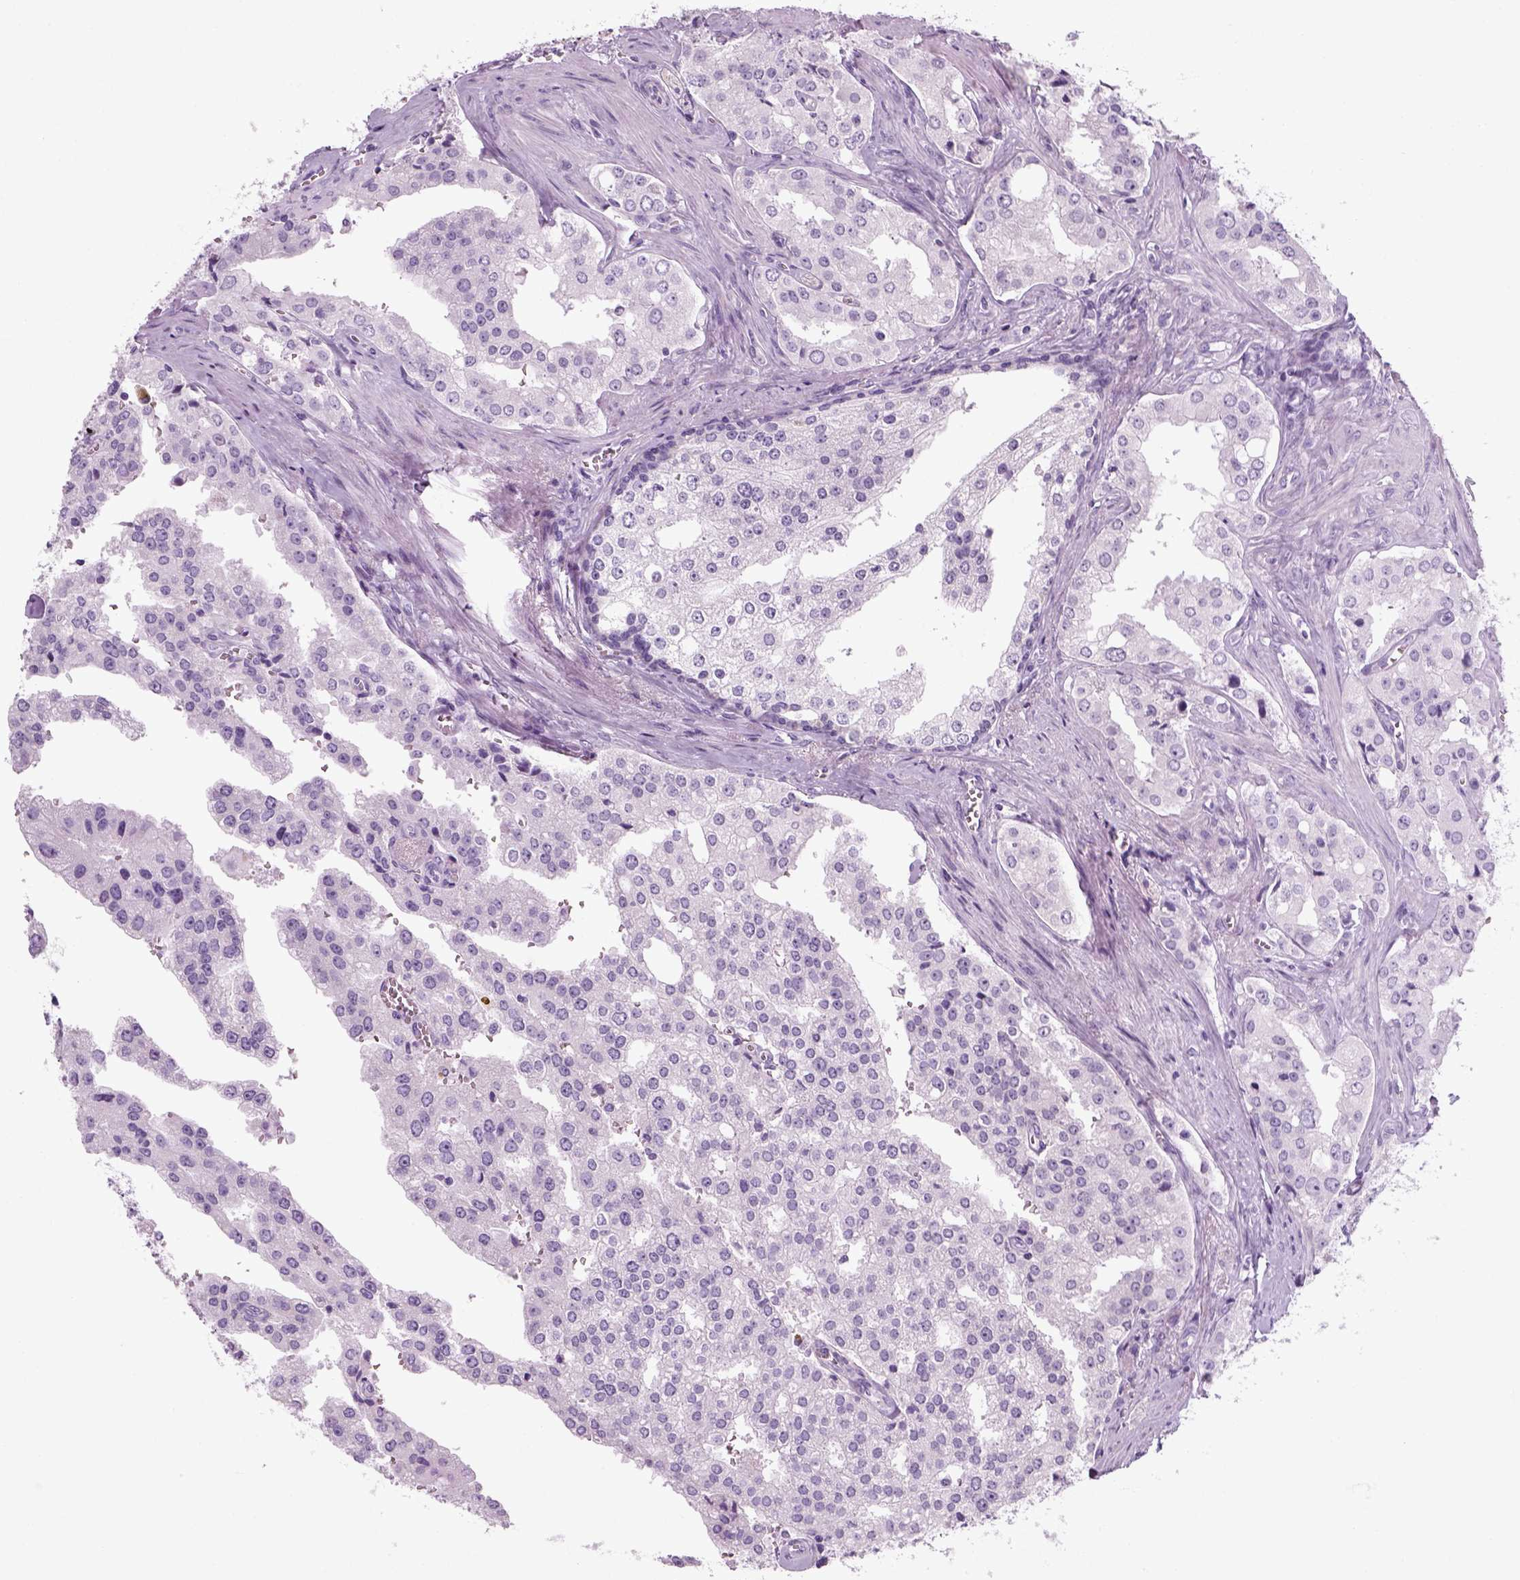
{"staining": {"intensity": "negative", "quantity": "none", "location": "none"}, "tissue": "prostate cancer", "cell_type": "Tumor cells", "image_type": "cancer", "snomed": [{"axis": "morphology", "description": "Adenocarcinoma, High grade"}, {"axis": "topography", "description": "Prostate"}], "caption": "Tumor cells show no significant staining in high-grade adenocarcinoma (prostate). (IHC, brightfield microscopy, high magnification).", "gene": "SLC12A5", "patient": {"sex": "male", "age": 68}}